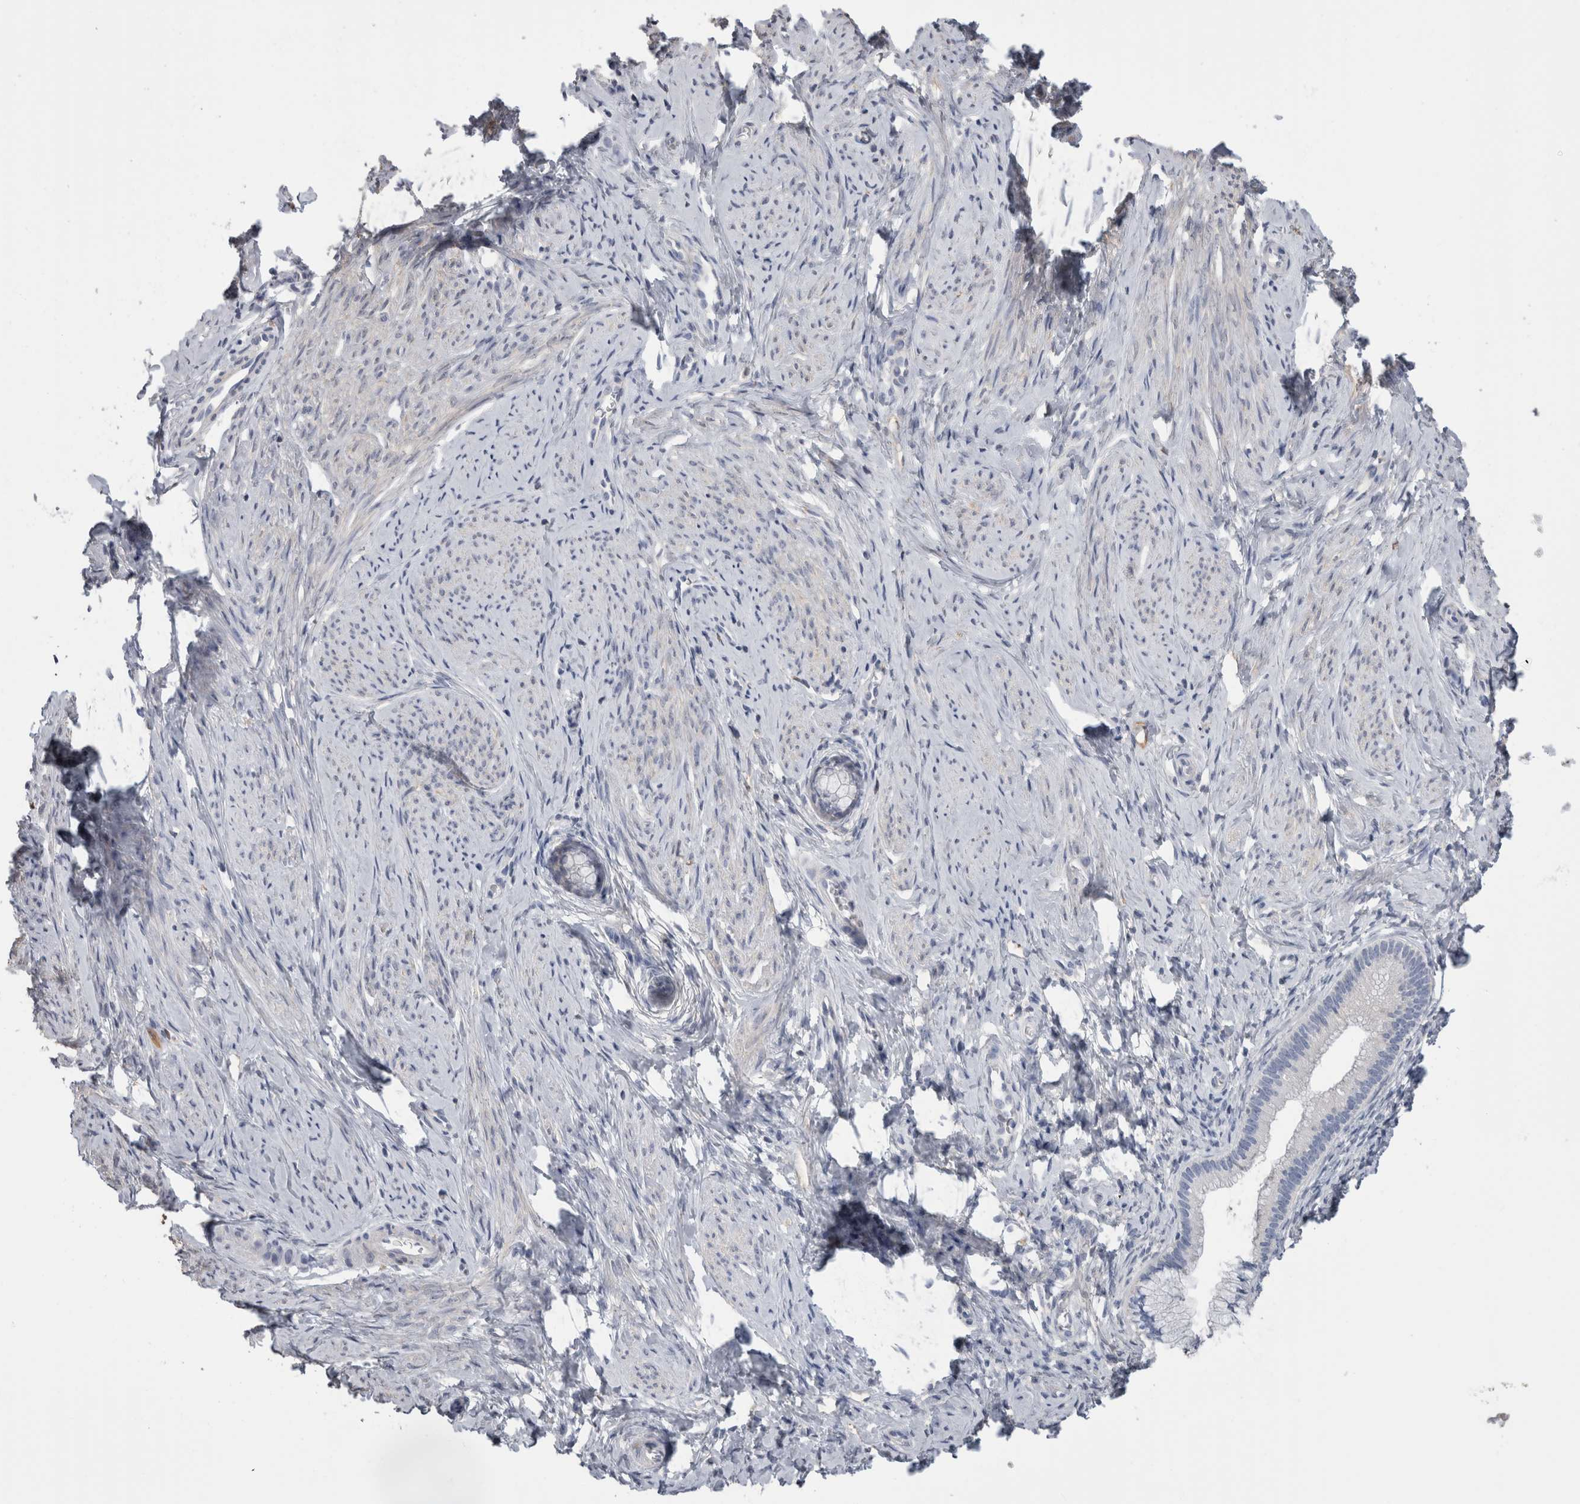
{"staining": {"intensity": "negative", "quantity": "none", "location": "none"}, "tissue": "cervix", "cell_type": "Glandular cells", "image_type": "normal", "snomed": [{"axis": "morphology", "description": "Normal tissue, NOS"}, {"axis": "topography", "description": "Cervix"}], "caption": "The immunohistochemistry (IHC) histopathology image has no significant expression in glandular cells of cervix.", "gene": "SCRN1", "patient": {"sex": "female", "age": 36}}